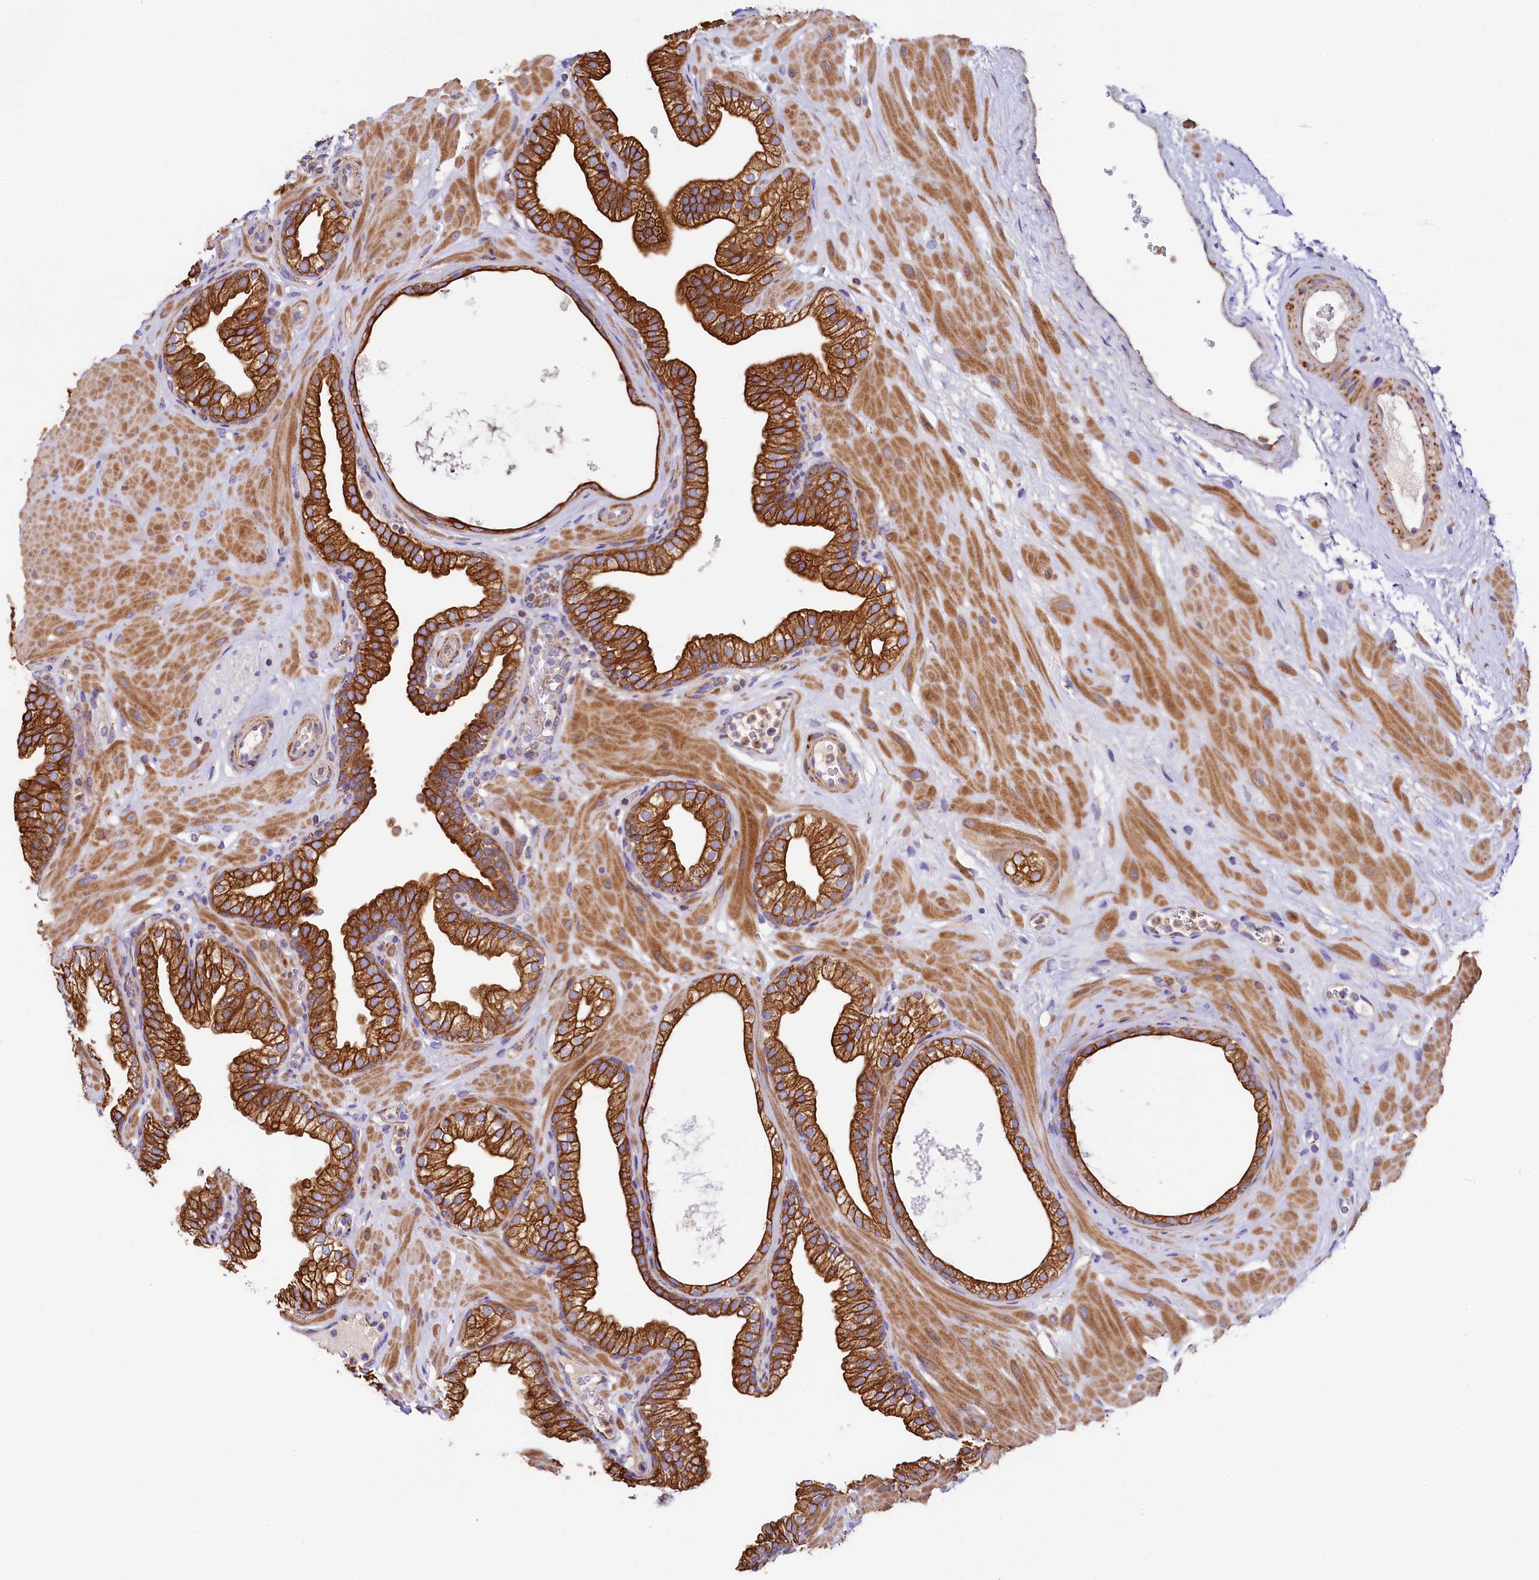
{"staining": {"intensity": "strong", "quantity": ">75%", "location": "cytoplasmic/membranous"}, "tissue": "prostate", "cell_type": "Glandular cells", "image_type": "normal", "snomed": [{"axis": "morphology", "description": "Normal tissue, NOS"}, {"axis": "morphology", "description": "Urothelial carcinoma, Low grade"}, {"axis": "topography", "description": "Urinary bladder"}, {"axis": "topography", "description": "Prostate"}], "caption": "IHC of unremarkable prostate reveals high levels of strong cytoplasmic/membranous expression in approximately >75% of glandular cells. (DAB (3,3'-diaminobenzidine) IHC, brown staining for protein, blue staining for nuclei).", "gene": "CLYBL", "patient": {"sex": "male", "age": 60}}